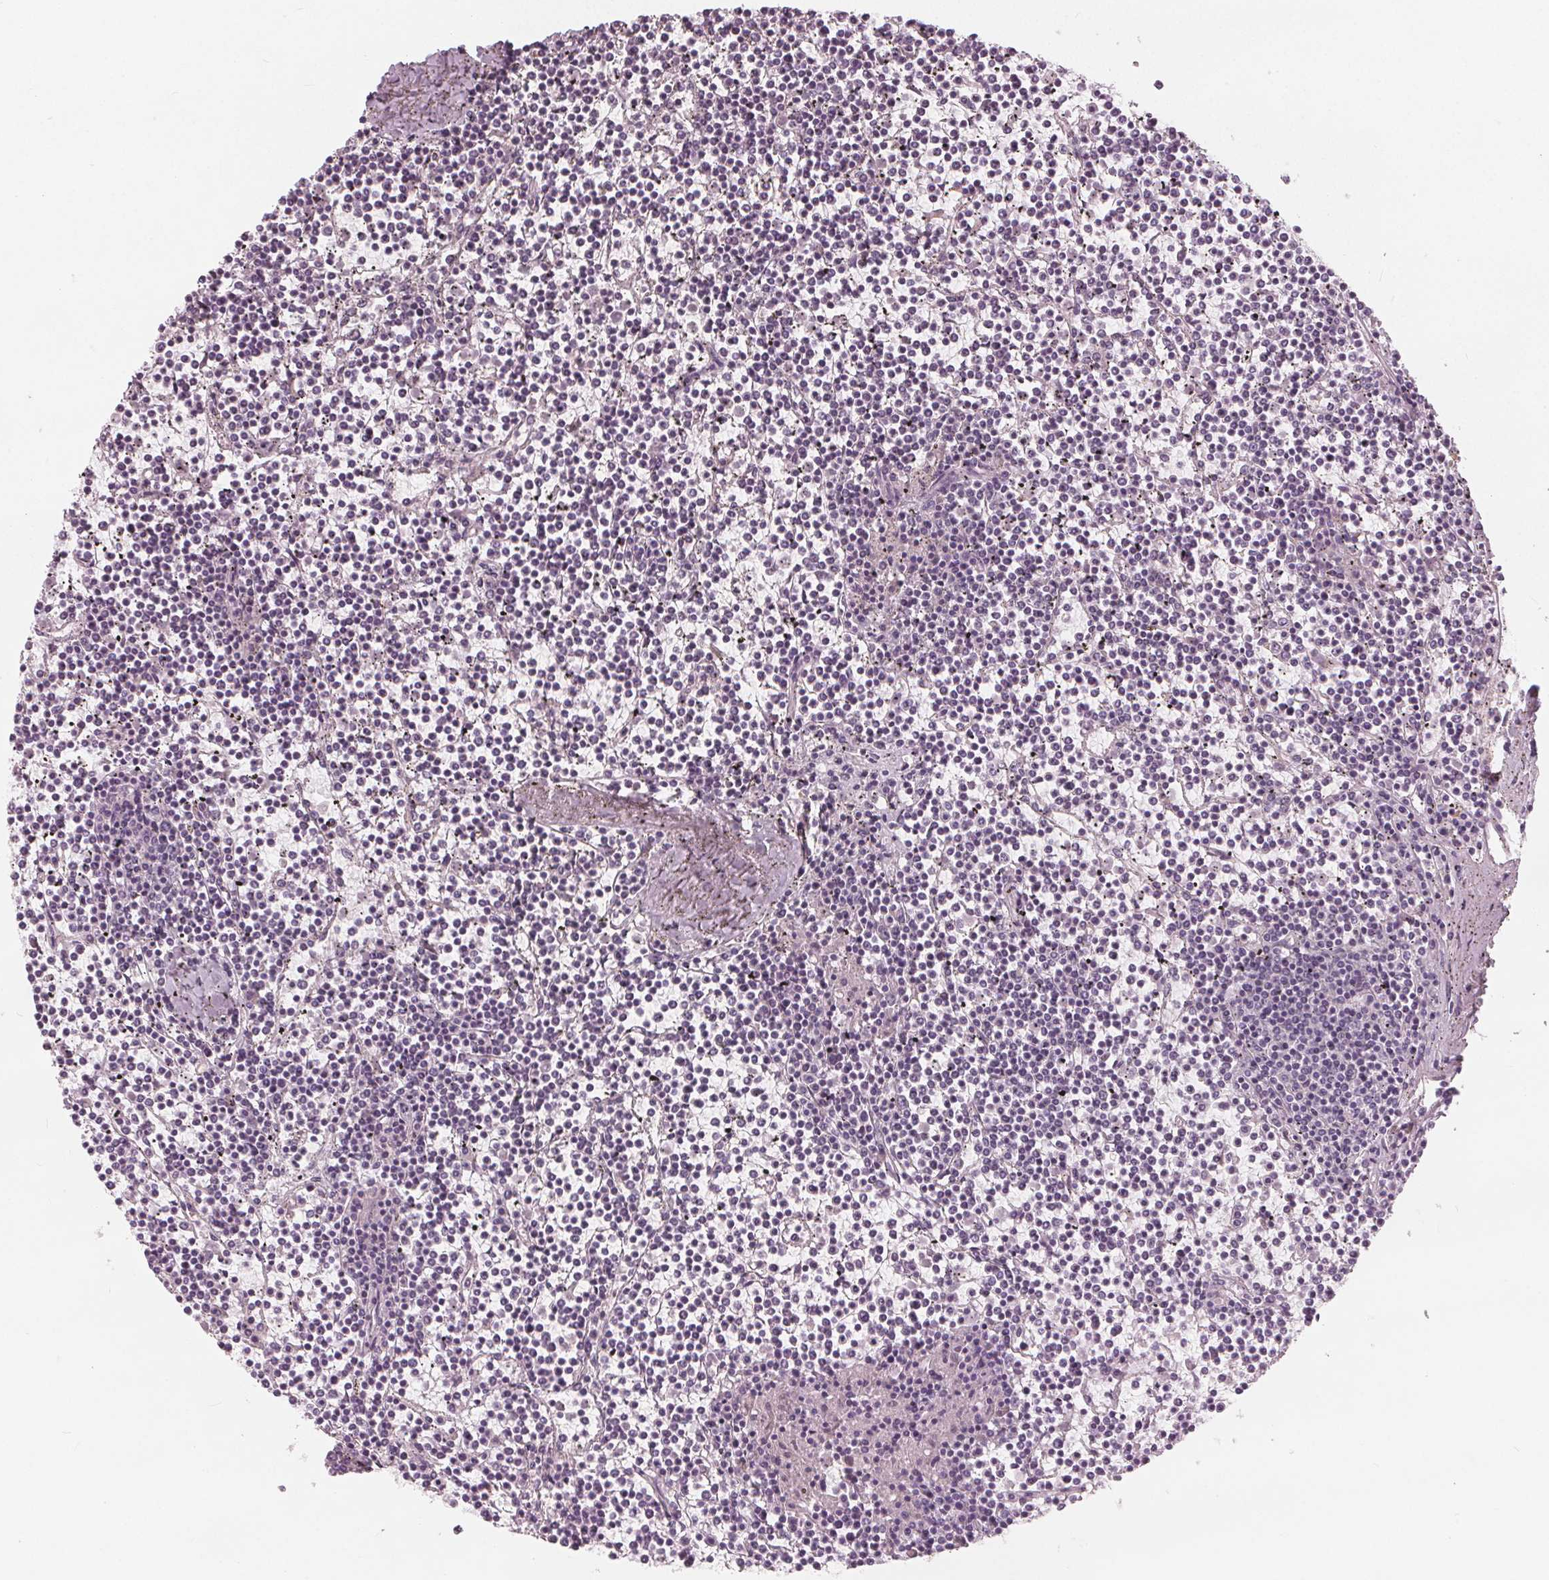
{"staining": {"intensity": "negative", "quantity": "none", "location": "none"}, "tissue": "lymphoma", "cell_type": "Tumor cells", "image_type": "cancer", "snomed": [{"axis": "morphology", "description": "Malignant lymphoma, non-Hodgkin's type, Low grade"}, {"axis": "topography", "description": "Spleen"}], "caption": "The photomicrograph exhibits no staining of tumor cells in malignant lymphoma, non-Hodgkin's type (low-grade).", "gene": "BRSK1", "patient": {"sex": "female", "age": 19}}